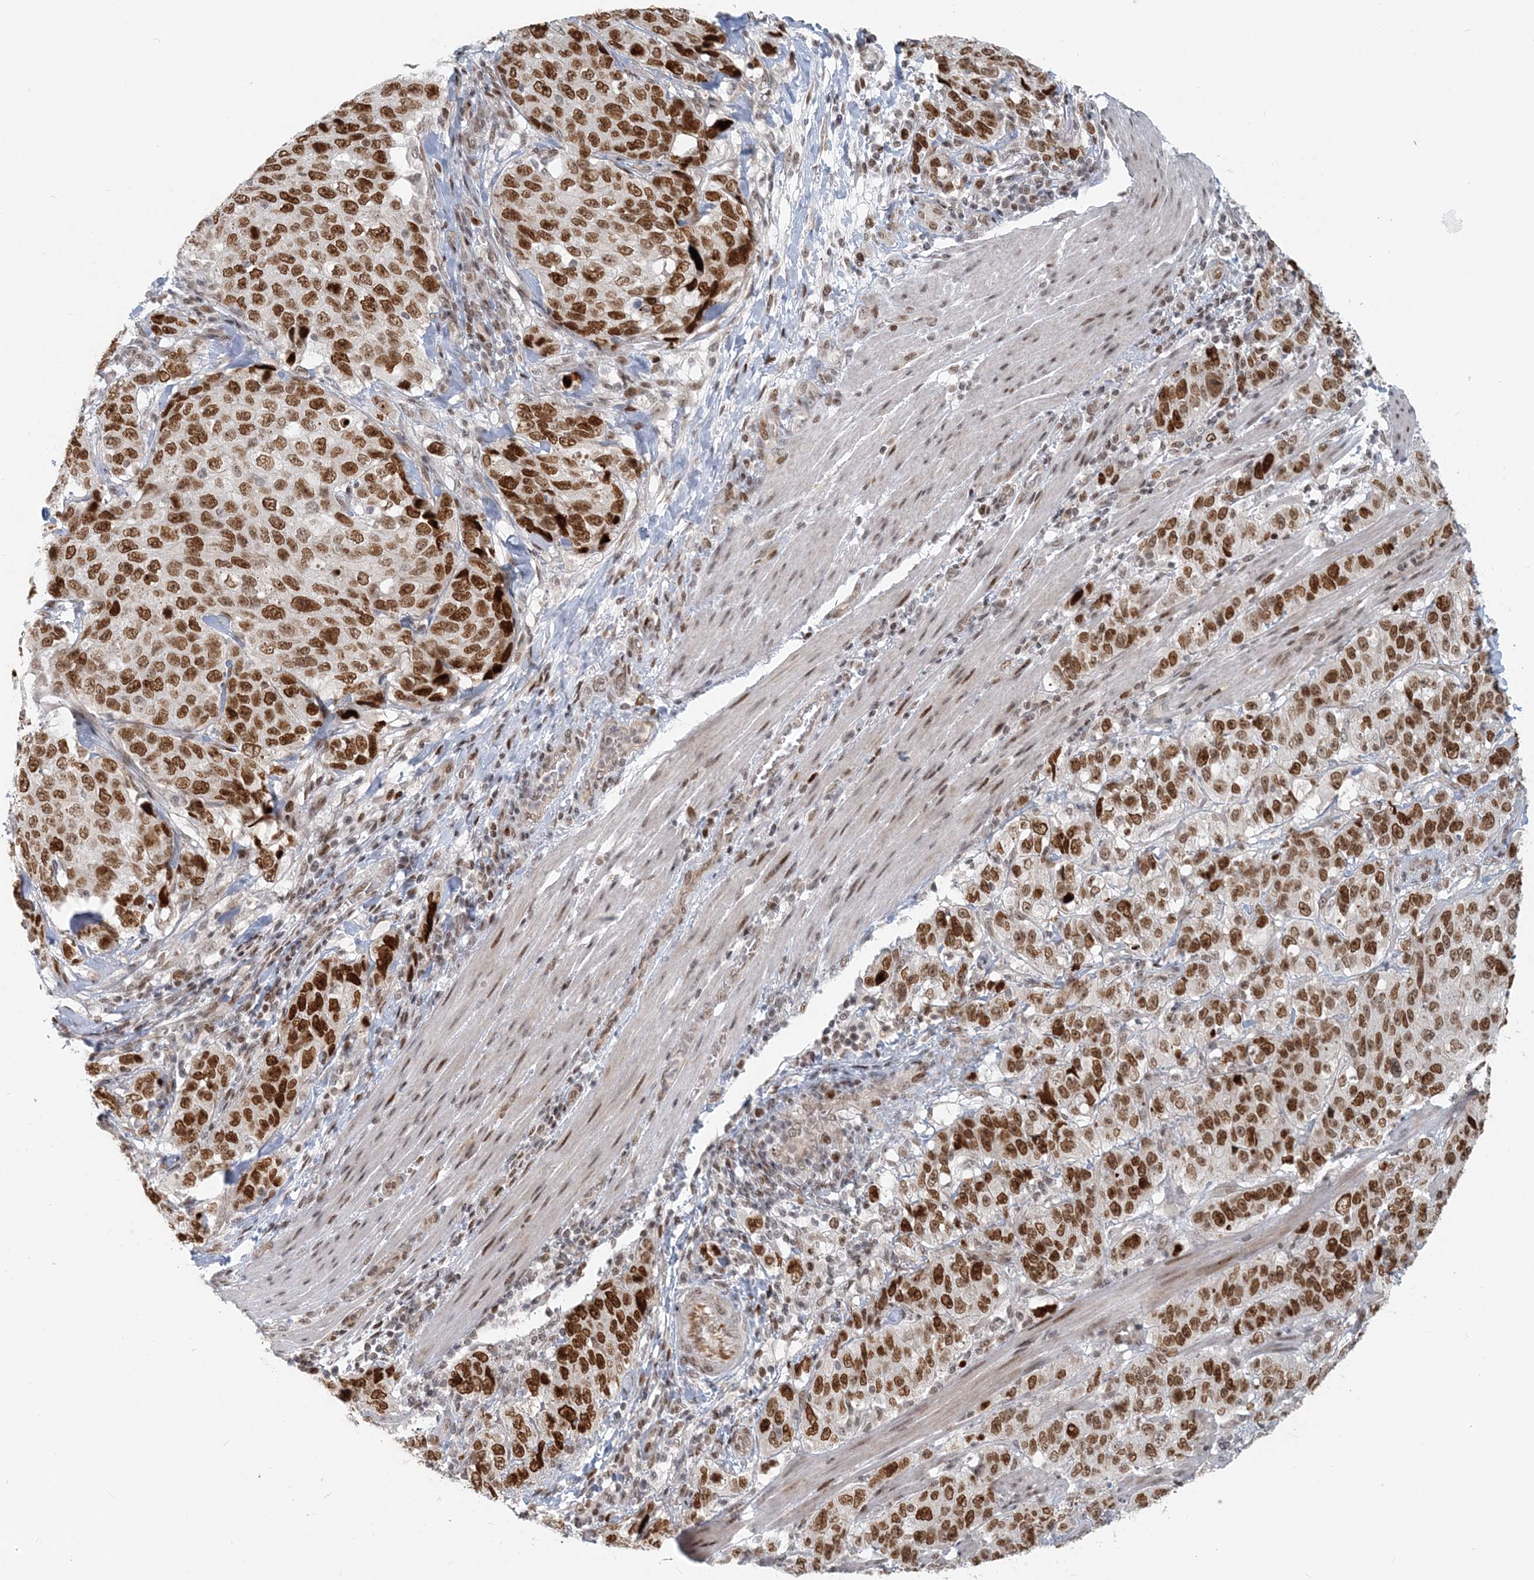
{"staining": {"intensity": "strong", "quantity": ">75%", "location": "nuclear"}, "tissue": "stomach cancer", "cell_type": "Tumor cells", "image_type": "cancer", "snomed": [{"axis": "morphology", "description": "Adenocarcinoma, NOS"}, {"axis": "topography", "description": "Stomach"}], "caption": "Tumor cells demonstrate high levels of strong nuclear staining in approximately >75% of cells in human stomach cancer (adenocarcinoma). The staining is performed using DAB (3,3'-diaminobenzidine) brown chromogen to label protein expression. The nuclei are counter-stained blue using hematoxylin.", "gene": "BAZ1B", "patient": {"sex": "male", "age": 48}}